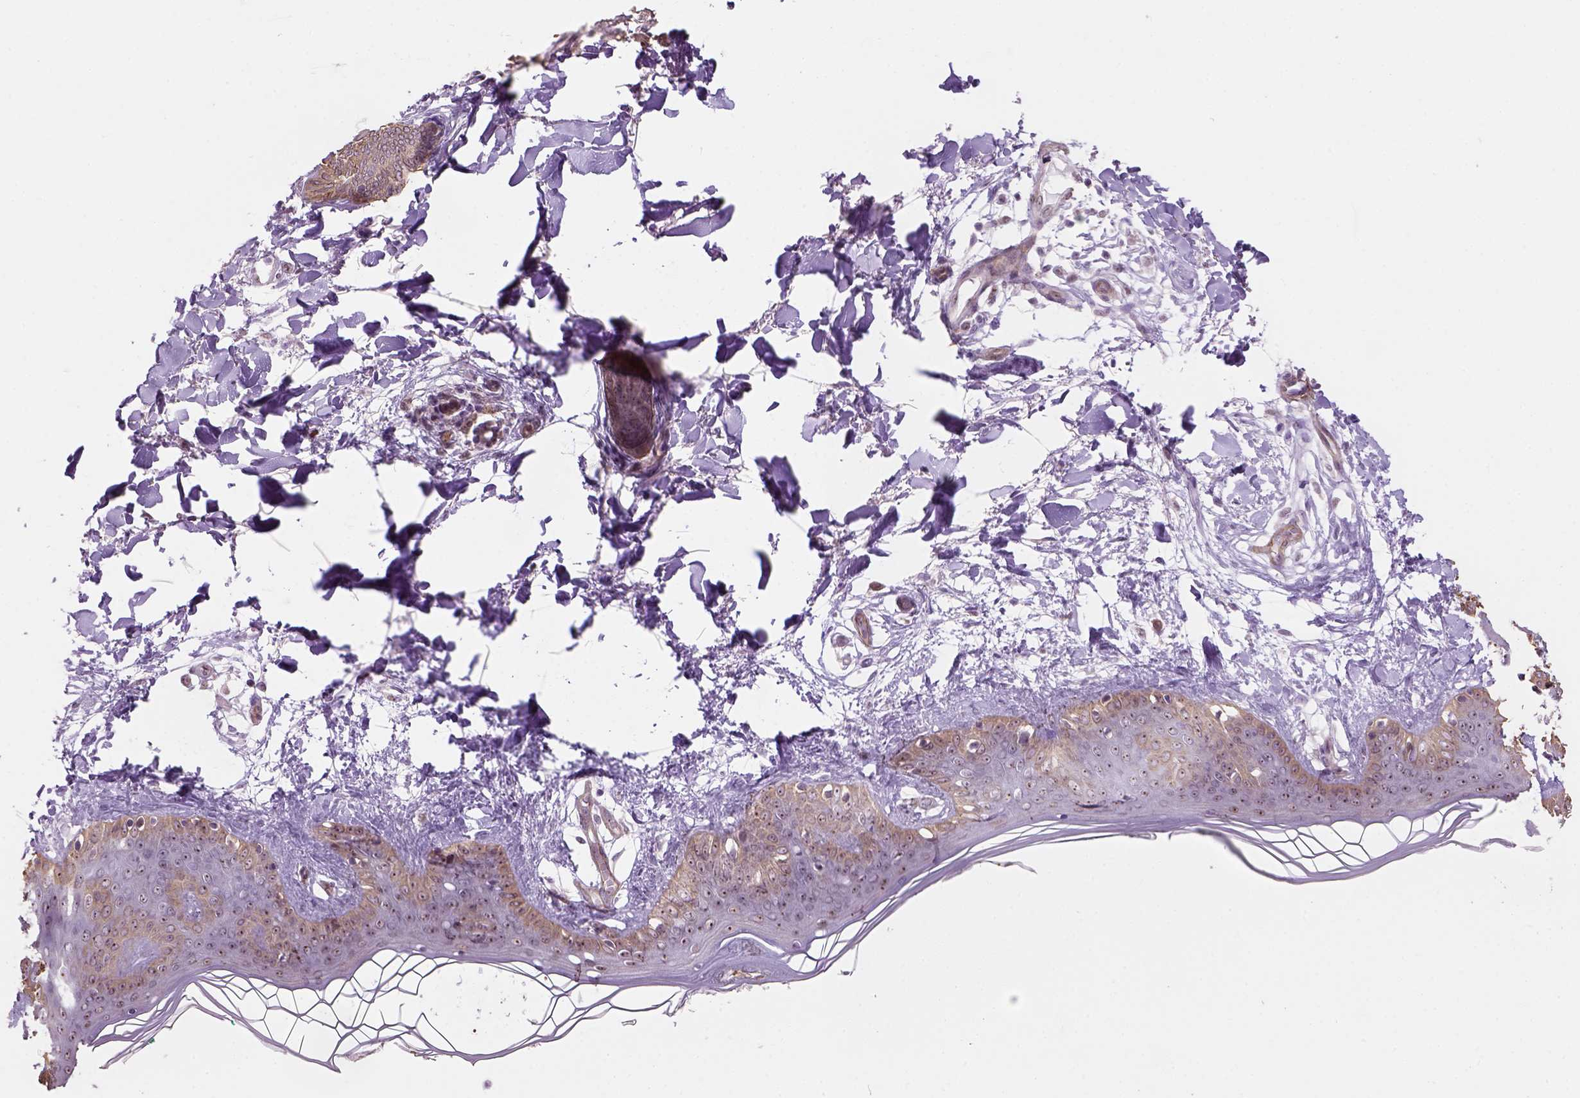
{"staining": {"intensity": "negative", "quantity": "none", "location": "none"}, "tissue": "skin", "cell_type": "Fibroblasts", "image_type": "normal", "snomed": [{"axis": "morphology", "description": "Normal tissue, NOS"}, {"axis": "topography", "description": "Skin"}], "caption": "High magnification brightfield microscopy of unremarkable skin stained with DAB (brown) and counterstained with hematoxylin (blue): fibroblasts show no significant positivity.", "gene": "RRS1", "patient": {"sex": "female", "age": 34}}